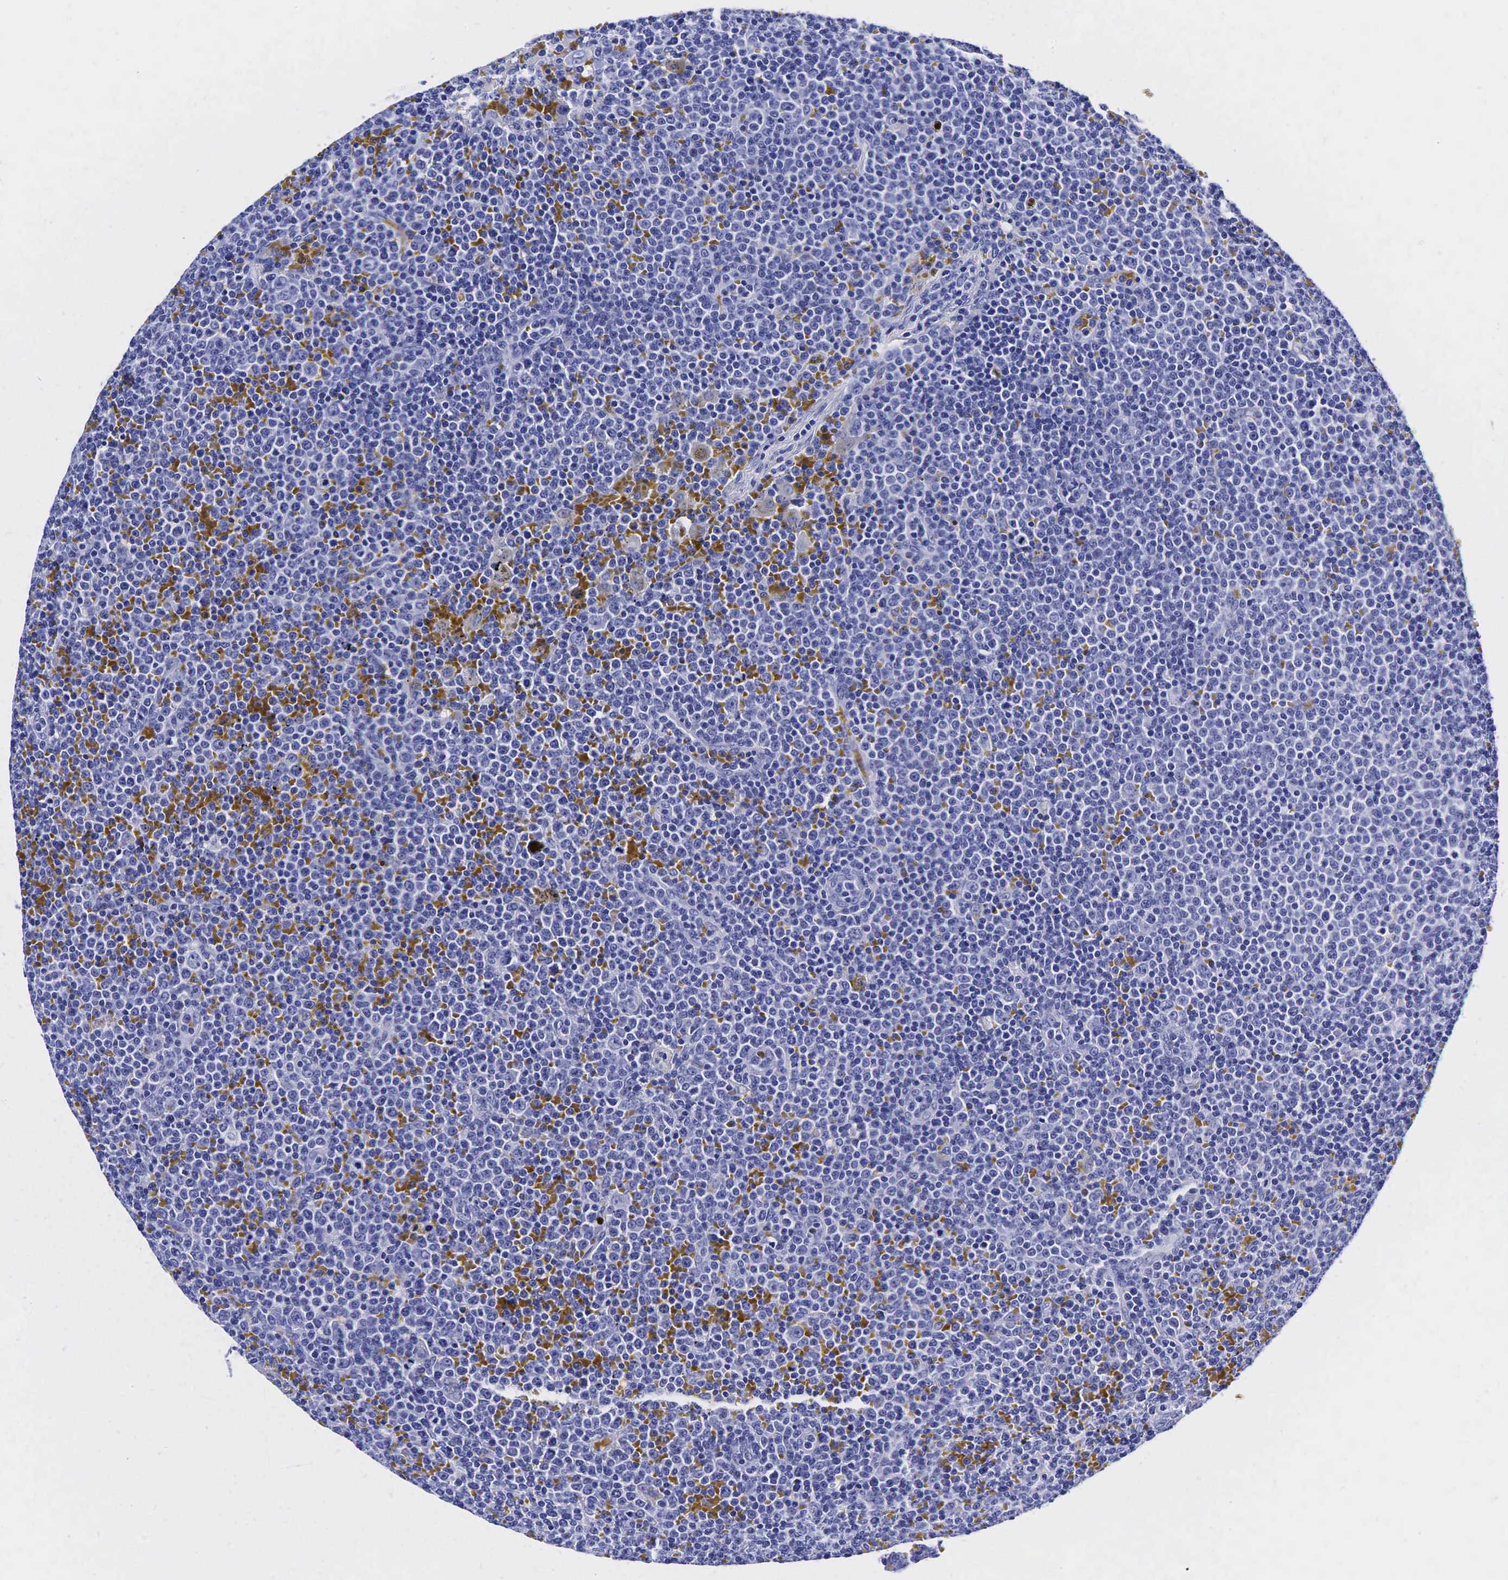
{"staining": {"intensity": "negative", "quantity": "none", "location": "none"}, "tissue": "lymphoma", "cell_type": "Tumor cells", "image_type": "cancer", "snomed": [{"axis": "morphology", "description": "Malignant lymphoma, non-Hodgkin's type, Low grade"}, {"axis": "topography", "description": "Lymph node"}], "caption": "Immunohistochemistry micrograph of low-grade malignant lymphoma, non-Hodgkin's type stained for a protein (brown), which exhibits no positivity in tumor cells. The staining was performed using DAB (3,3'-diaminobenzidine) to visualize the protein expression in brown, while the nuclei were stained in blue with hematoxylin (Magnification: 20x).", "gene": "TG", "patient": {"sex": "male", "age": 50}}